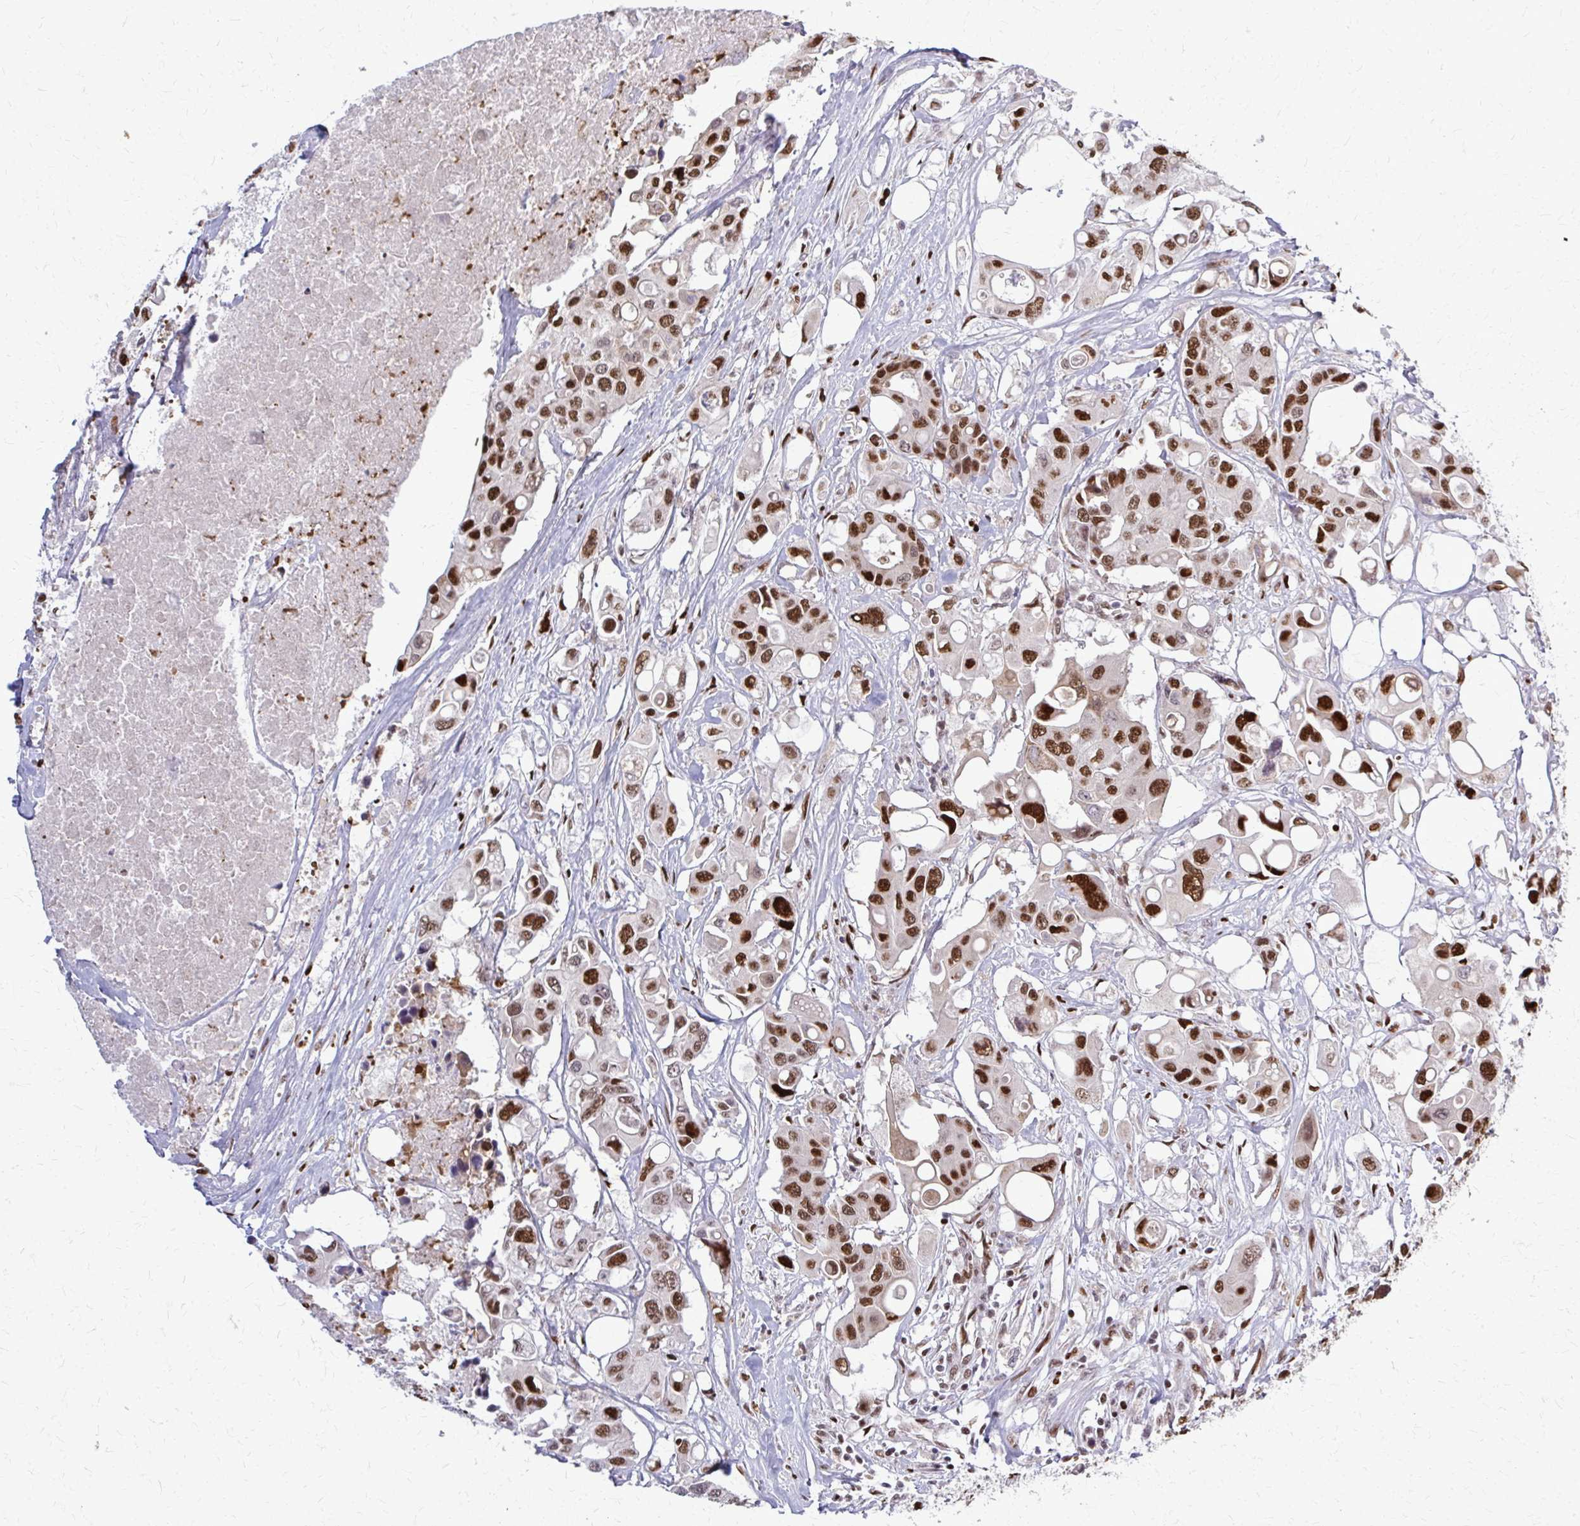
{"staining": {"intensity": "strong", "quantity": ">75%", "location": "nuclear"}, "tissue": "colorectal cancer", "cell_type": "Tumor cells", "image_type": "cancer", "snomed": [{"axis": "morphology", "description": "Adenocarcinoma, NOS"}, {"axis": "topography", "description": "Colon"}], "caption": "The immunohistochemical stain shows strong nuclear positivity in tumor cells of adenocarcinoma (colorectal) tissue. (Stains: DAB in brown, nuclei in blue, Microscopy: brightfield microscopy at high magnification).", "gene": "ZNF559", "patient": {"sex": "male", "age": 77}}